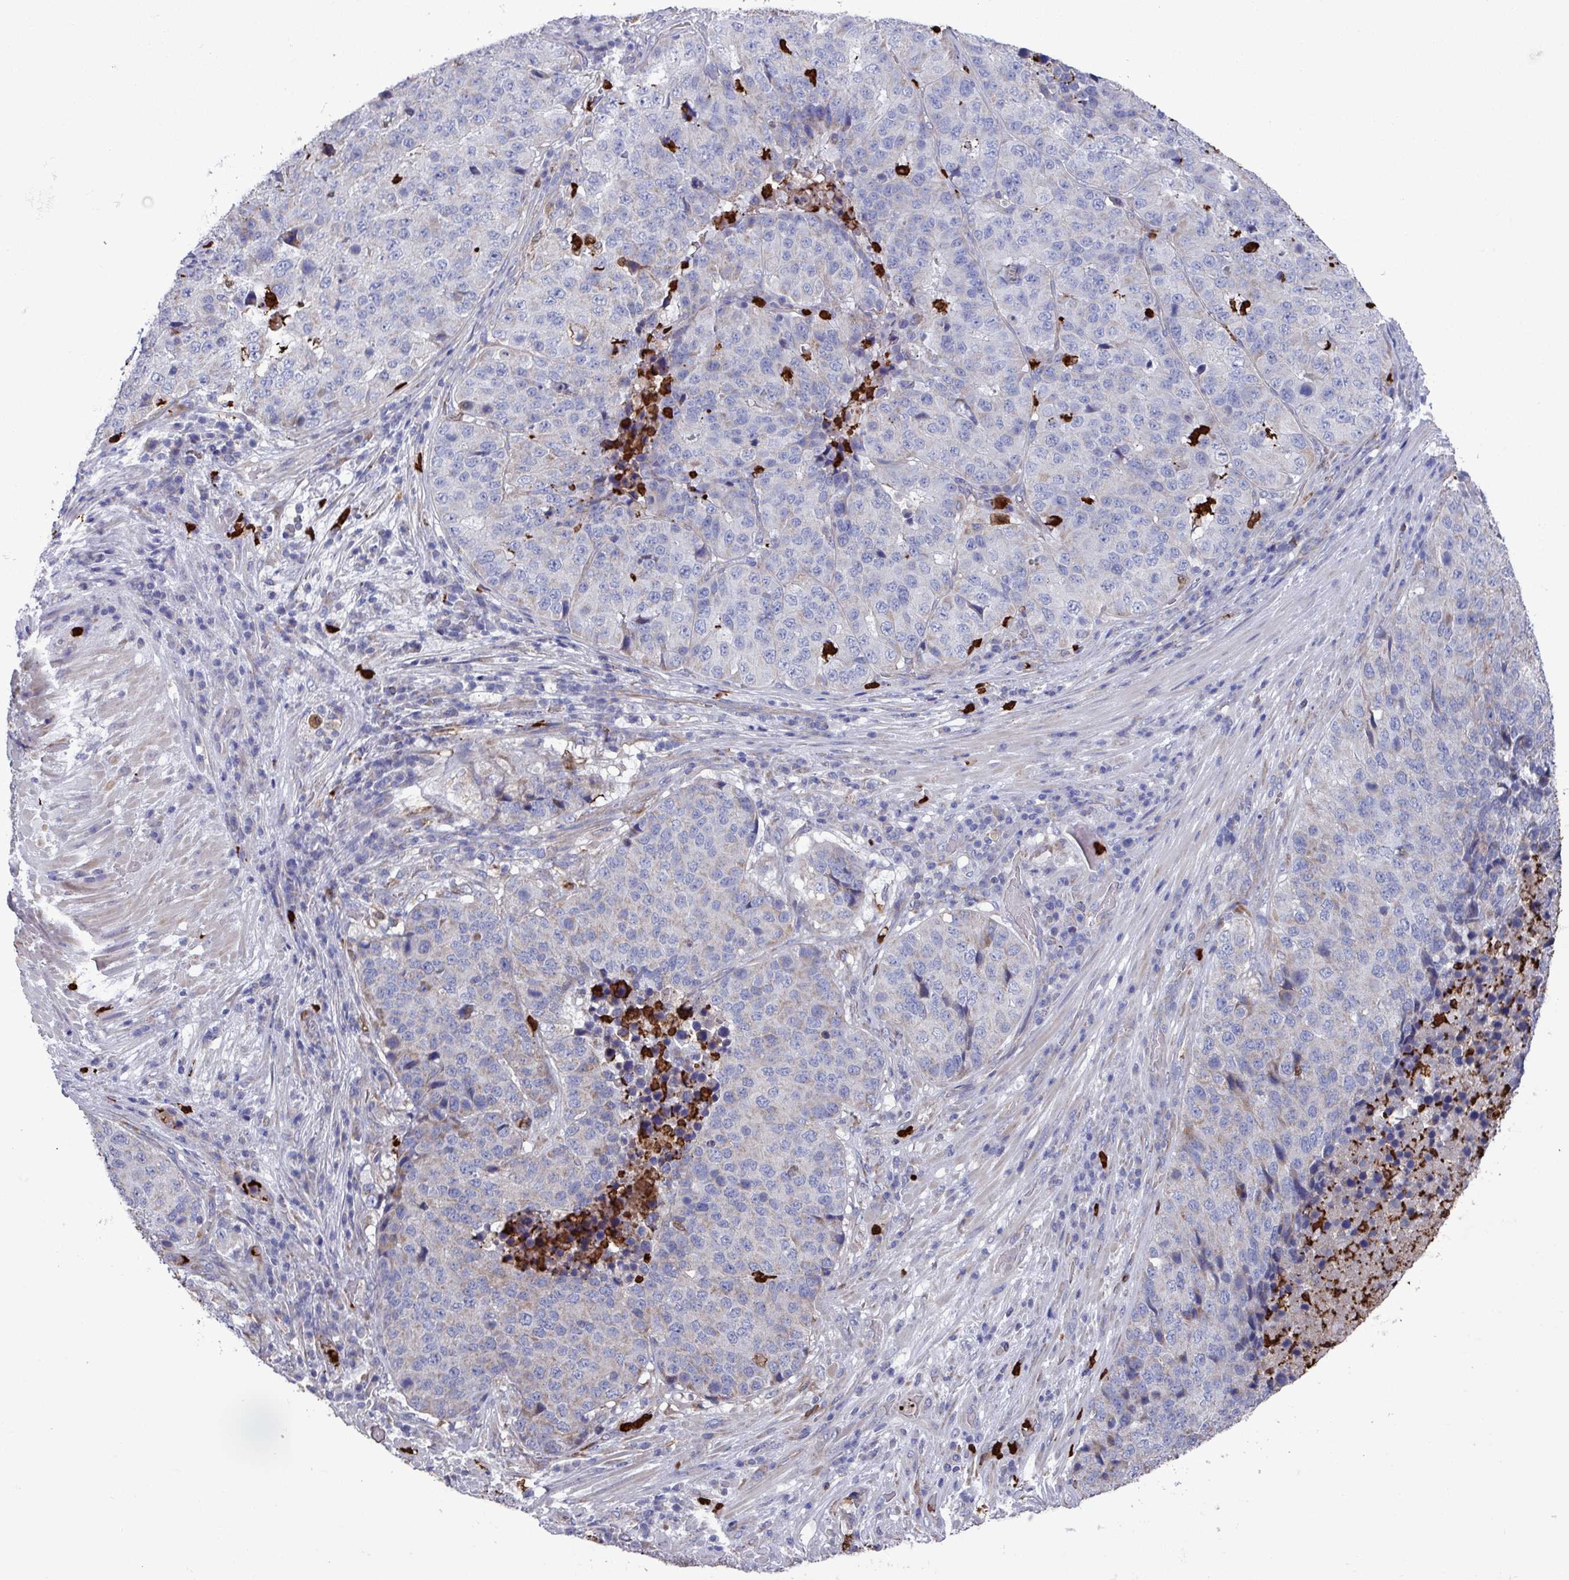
{"staining": {"intensity": "weak", "quantity": "<25%", "location": "cytoplasmic/membranous"}, "tissue": "stomach cancer", "cell_type": "Tumor cells", "image_type": "cancer", "snomed": [{"axis": "morphology", "description": "Adenocarcinoma, NOS"}, {"axis": "topography", "description": "Stomach"}], "caption": "A high-resolution image shows IHC staining of stomach adenocarcinoma, which exhibits no significant staining in tumor cells.", "gene": "UQCC2", "patient": {"sex": "male", "age": 71}}